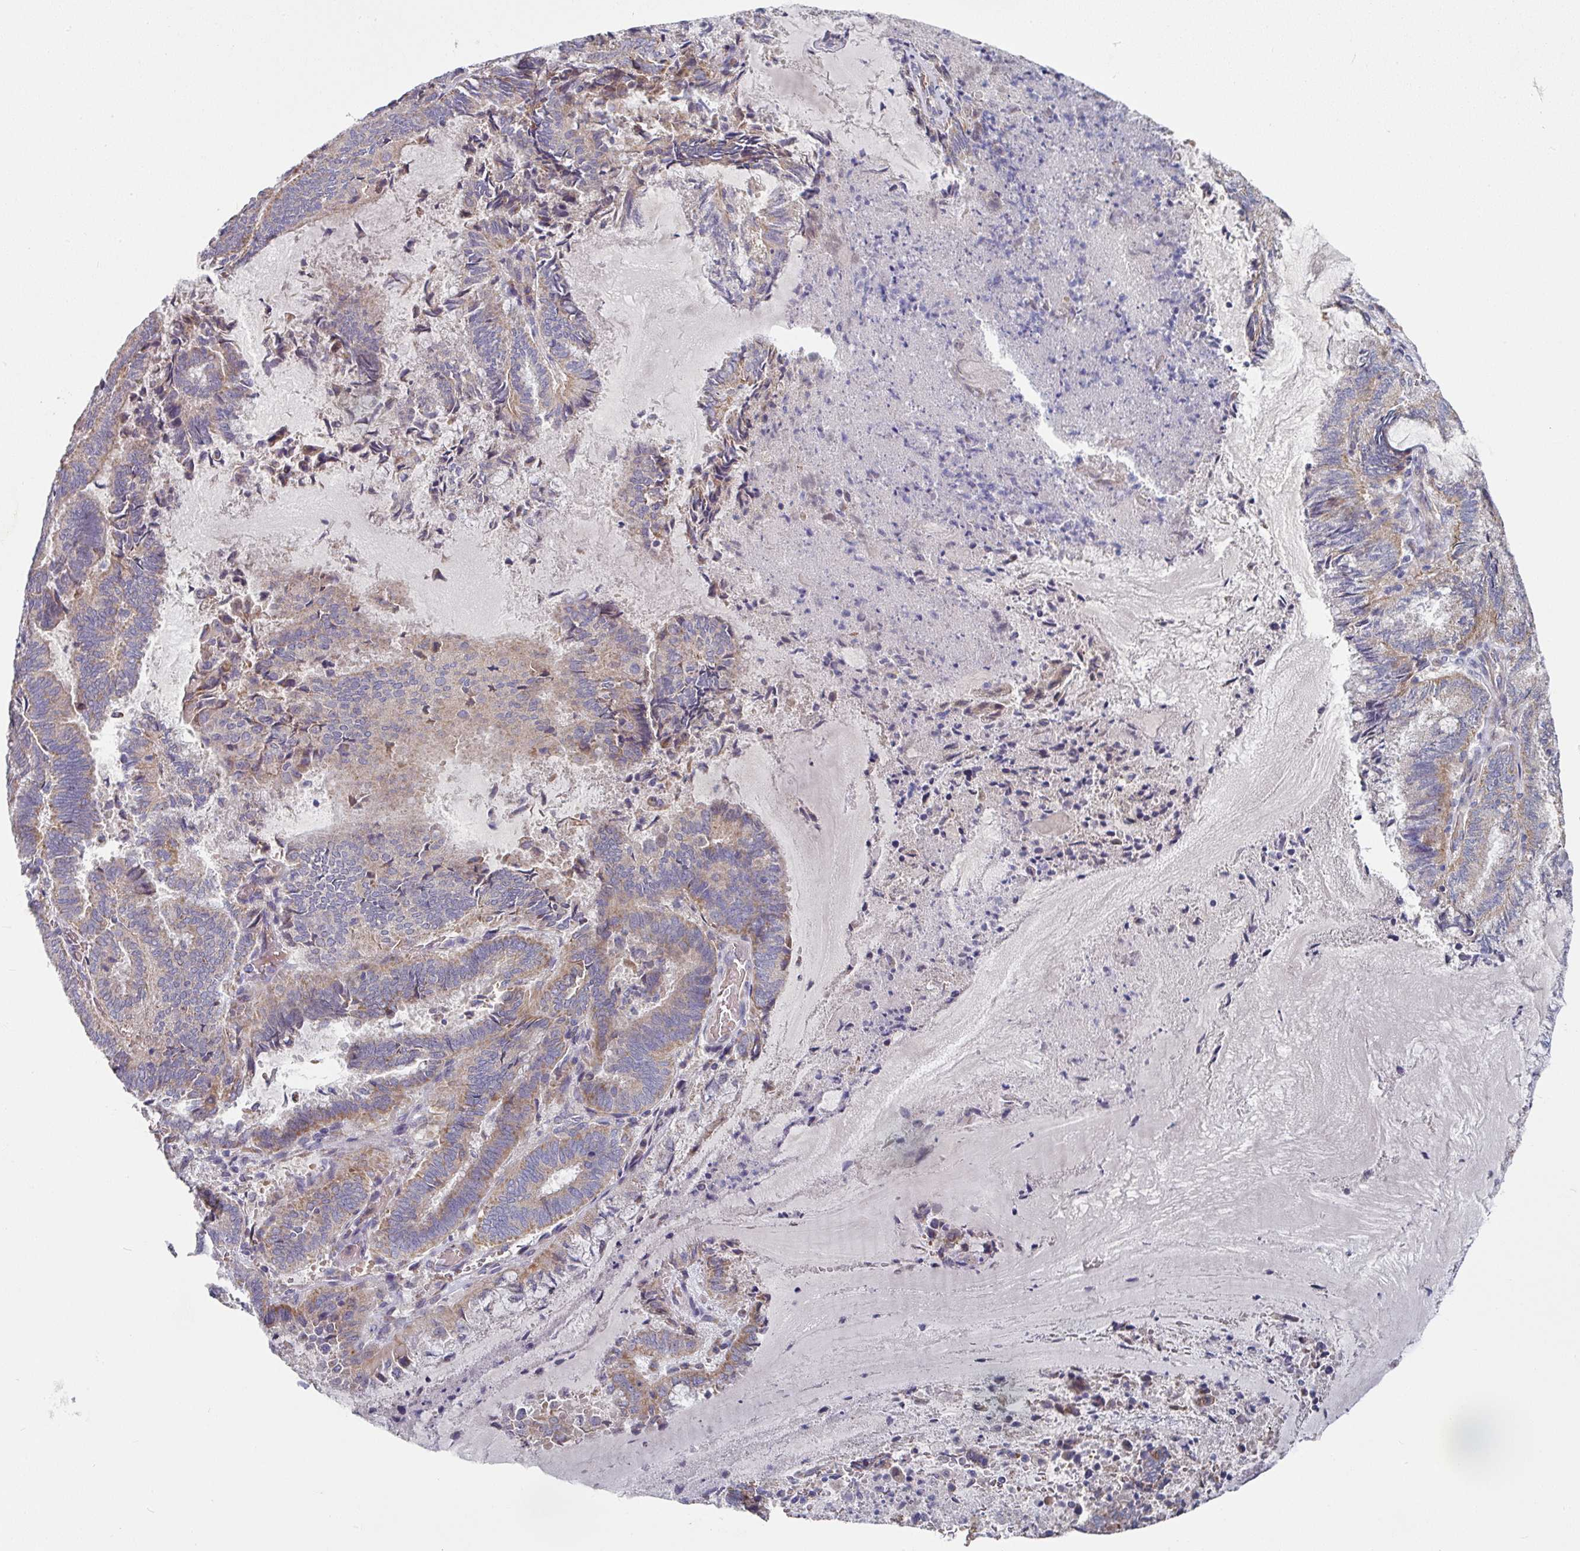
{"staining": {"intensity": "moderate", "quantity": "25%-75%", "location": "cytoplasmic/membranous"}, "tissue": "endometrial cancer", "cell_type": "Tumor cells", "image_type": "cancer", "snomed": [{"axis": "morphology", "description": "Adenocarcinoma, NOS"}, {"axis": "topography", "description": "Endometrium"}], "caption": "Human endometrial cancer (adenocarcinoma) stained with a protein marker demonstrates moderate staining in tumor cells.", "gene": "PYROXD2", "patient": {"sex": "female", "age": 80}}